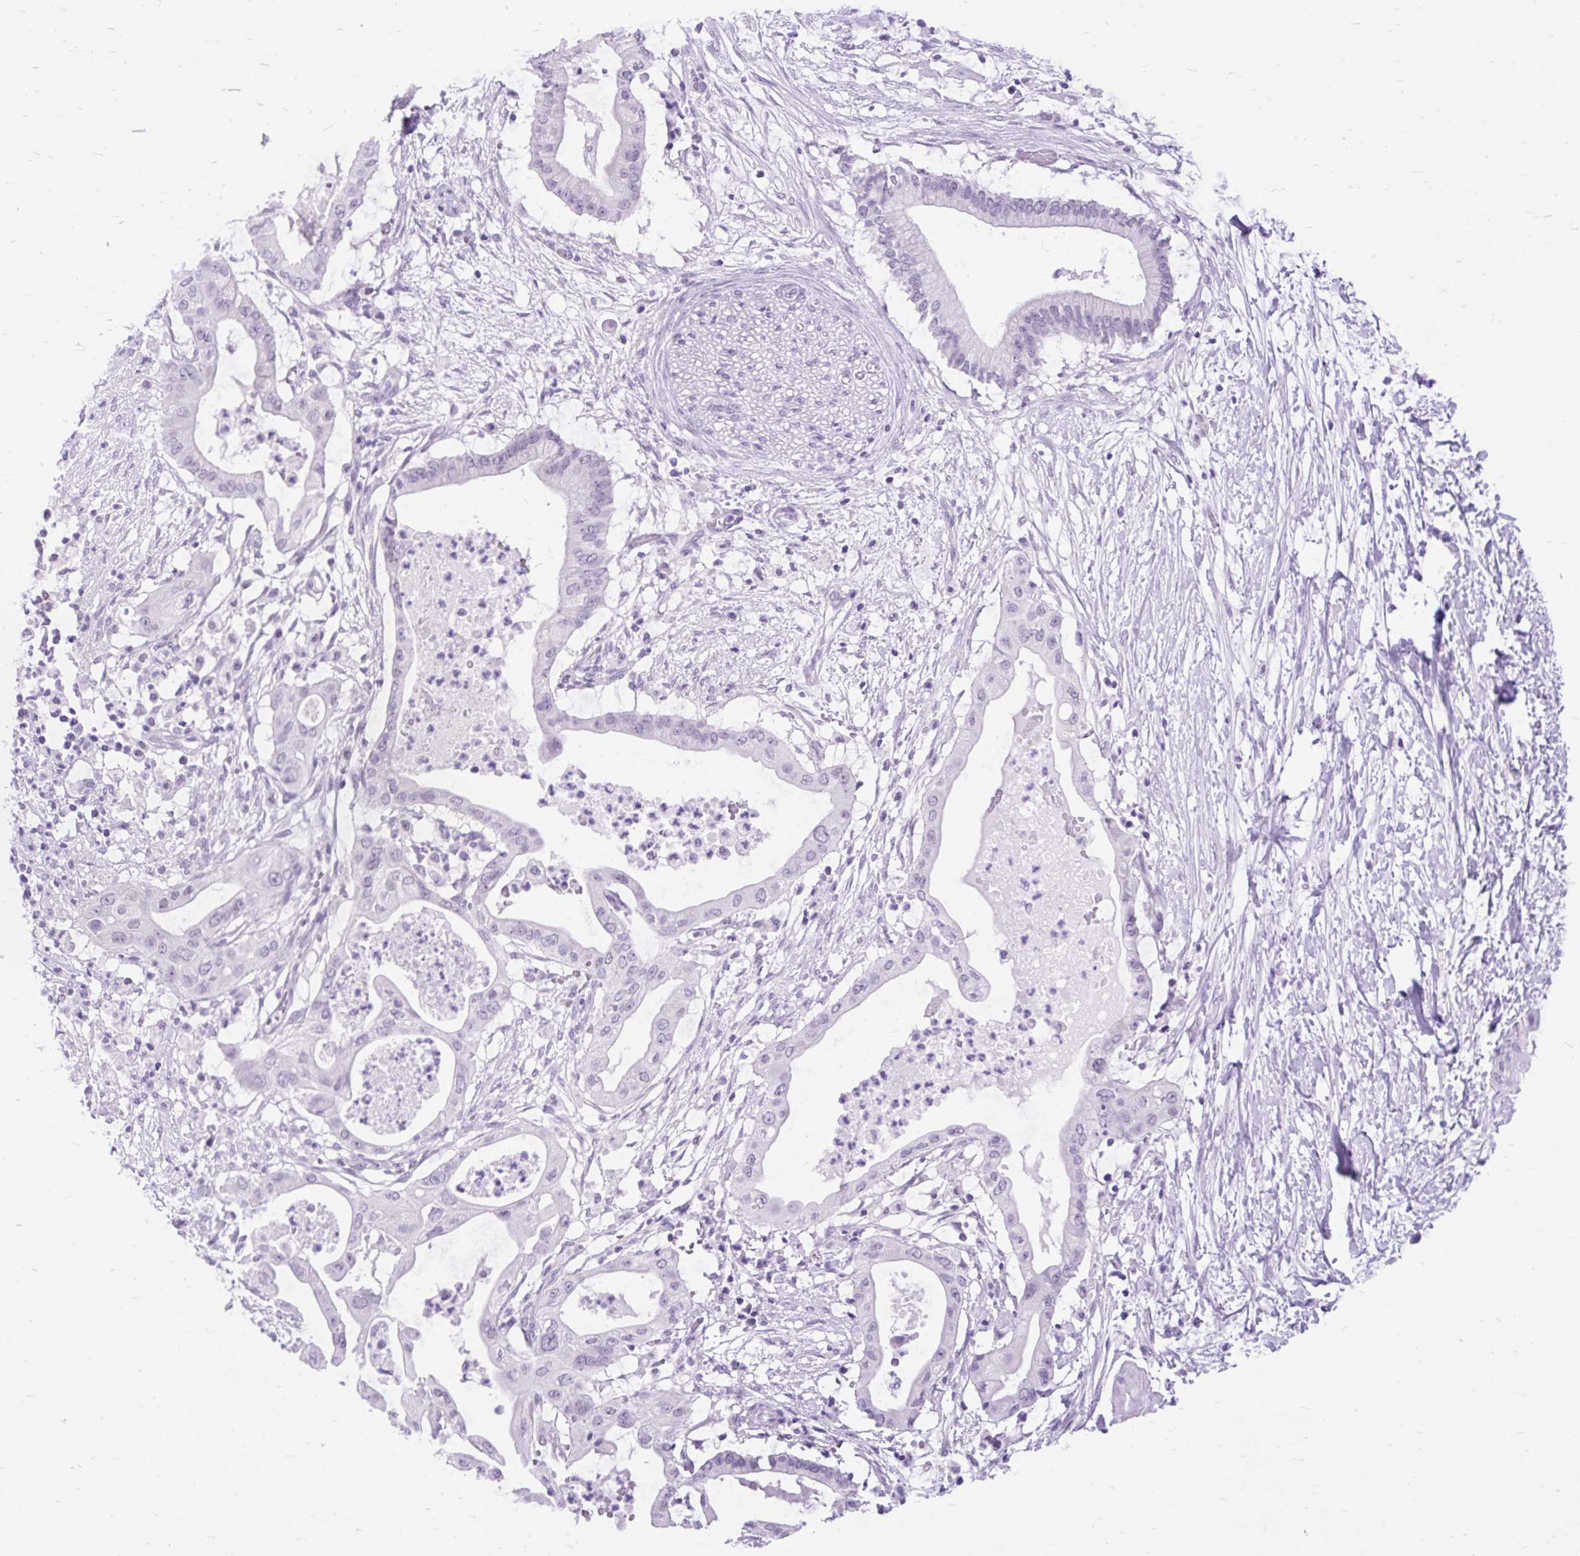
{"staining": {"intensity": "negative", "quantity": "none", "location": "none"}, "tissue": "pancreatic cancer", "cell_type": "Tumor cells", "image_type": "cancer", "snomed": [{"axis": "morphology", "description": "Adenocarcinoma, NOS"}, {"axis": "topography", "description": "Pancreas"}], "caption": "Image shows no protein expression in tumor cells of adenocarcinoma (pancreatic) tissue.", "gene": "SCGB1A1", "patient": {"sex": "male", "age": 68}}